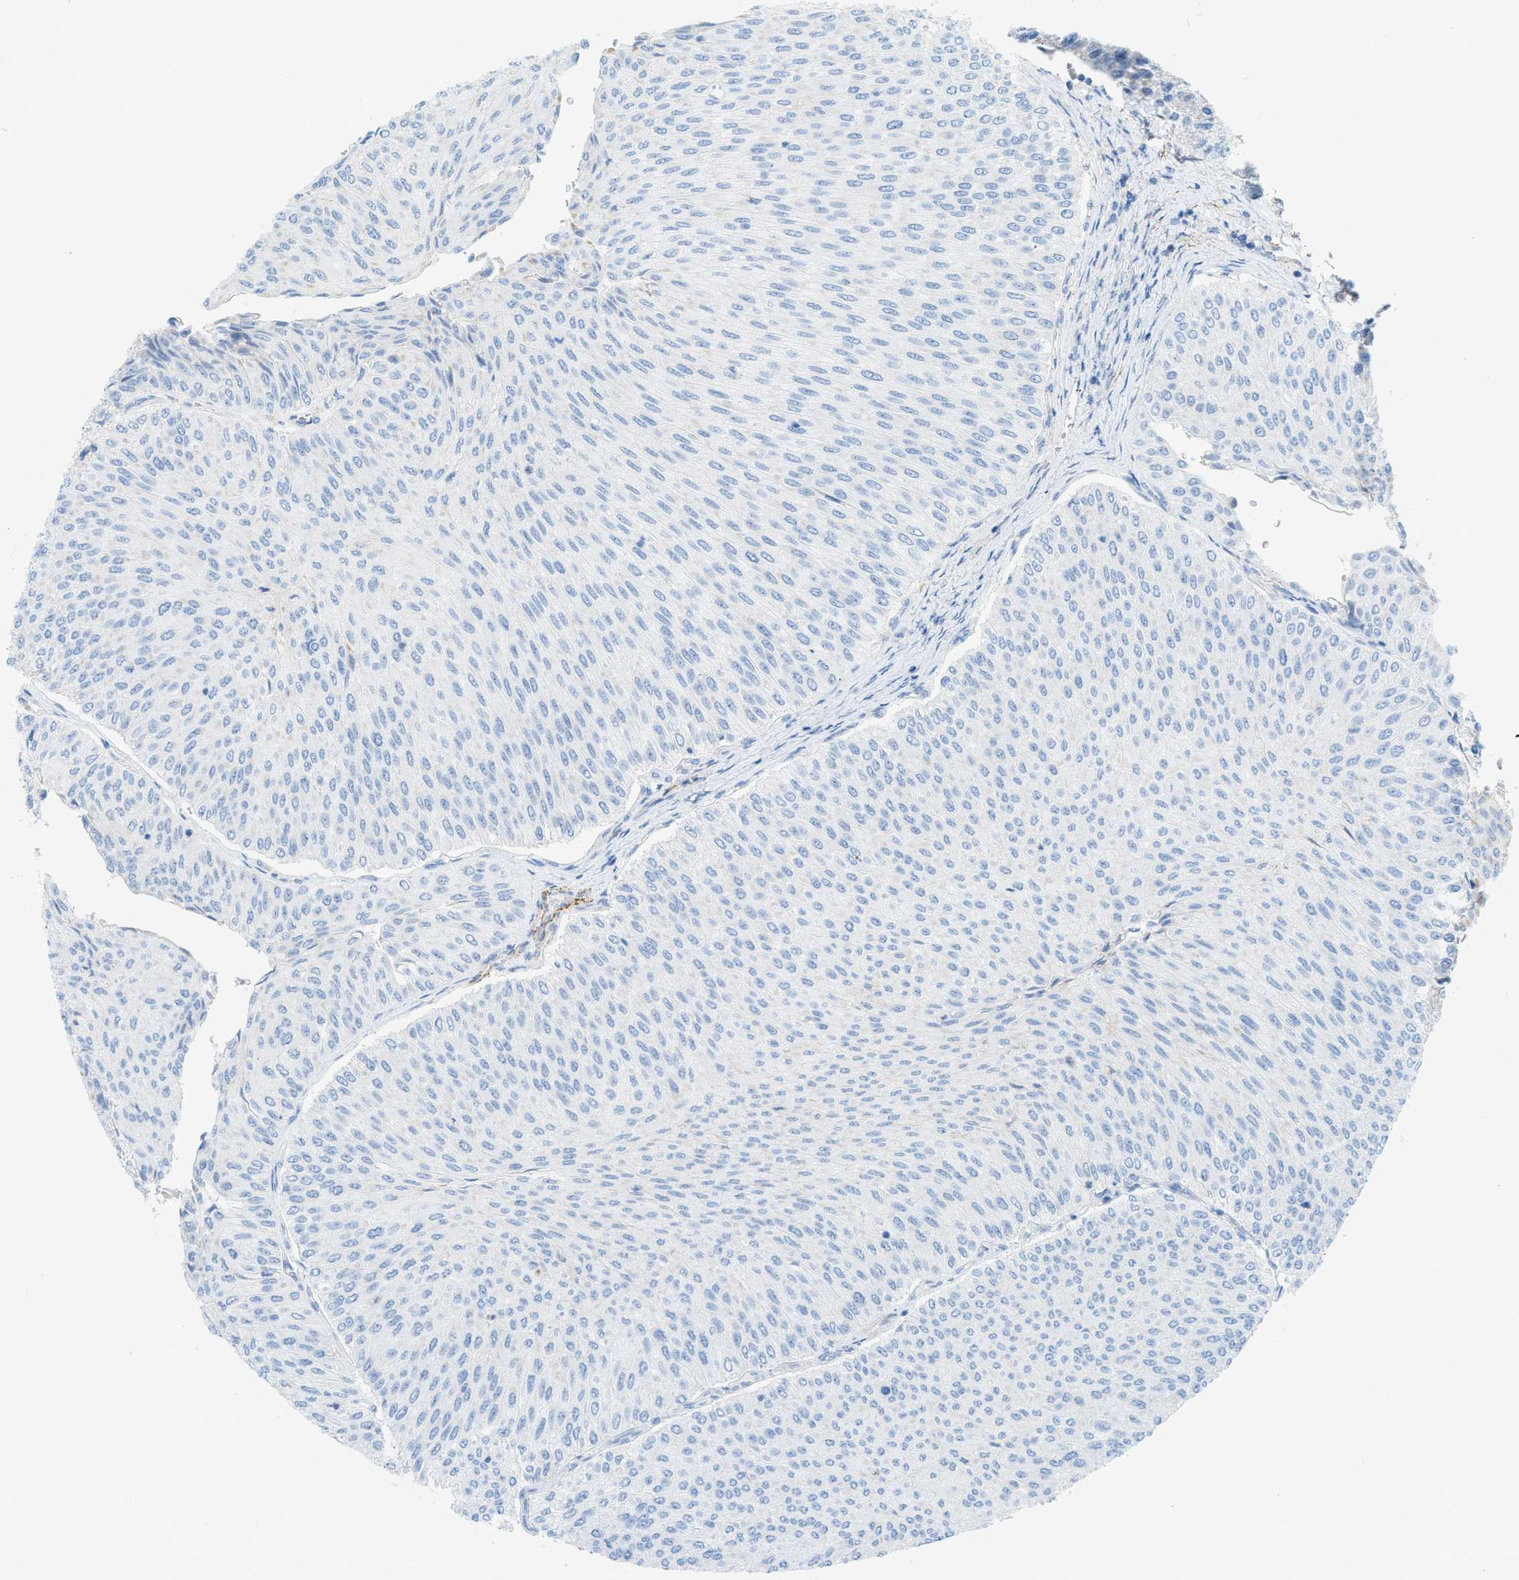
{"staining": {"intensity": "negative", "quantity": "none", "location": "none"}, "tissue": "urothelial cancer", "cell_type": "Tumor cells", "image_type": "cancer", "snomed": [{"axis": "morphology", "description": "Urothelial carcinoma, Low grade"}, {"axis": "topography", "description": "Urinary bladder"}], "caption": "Immunohistochemistry (IHC) histopathology image of human urothelial carcinoma (low-grade) stained for a protein (brown), which displays no staining in tumor cells. (DAB IHC, high magnification).", "gene": "MYH11", "patient": {"sex": "male", "age": 78}}